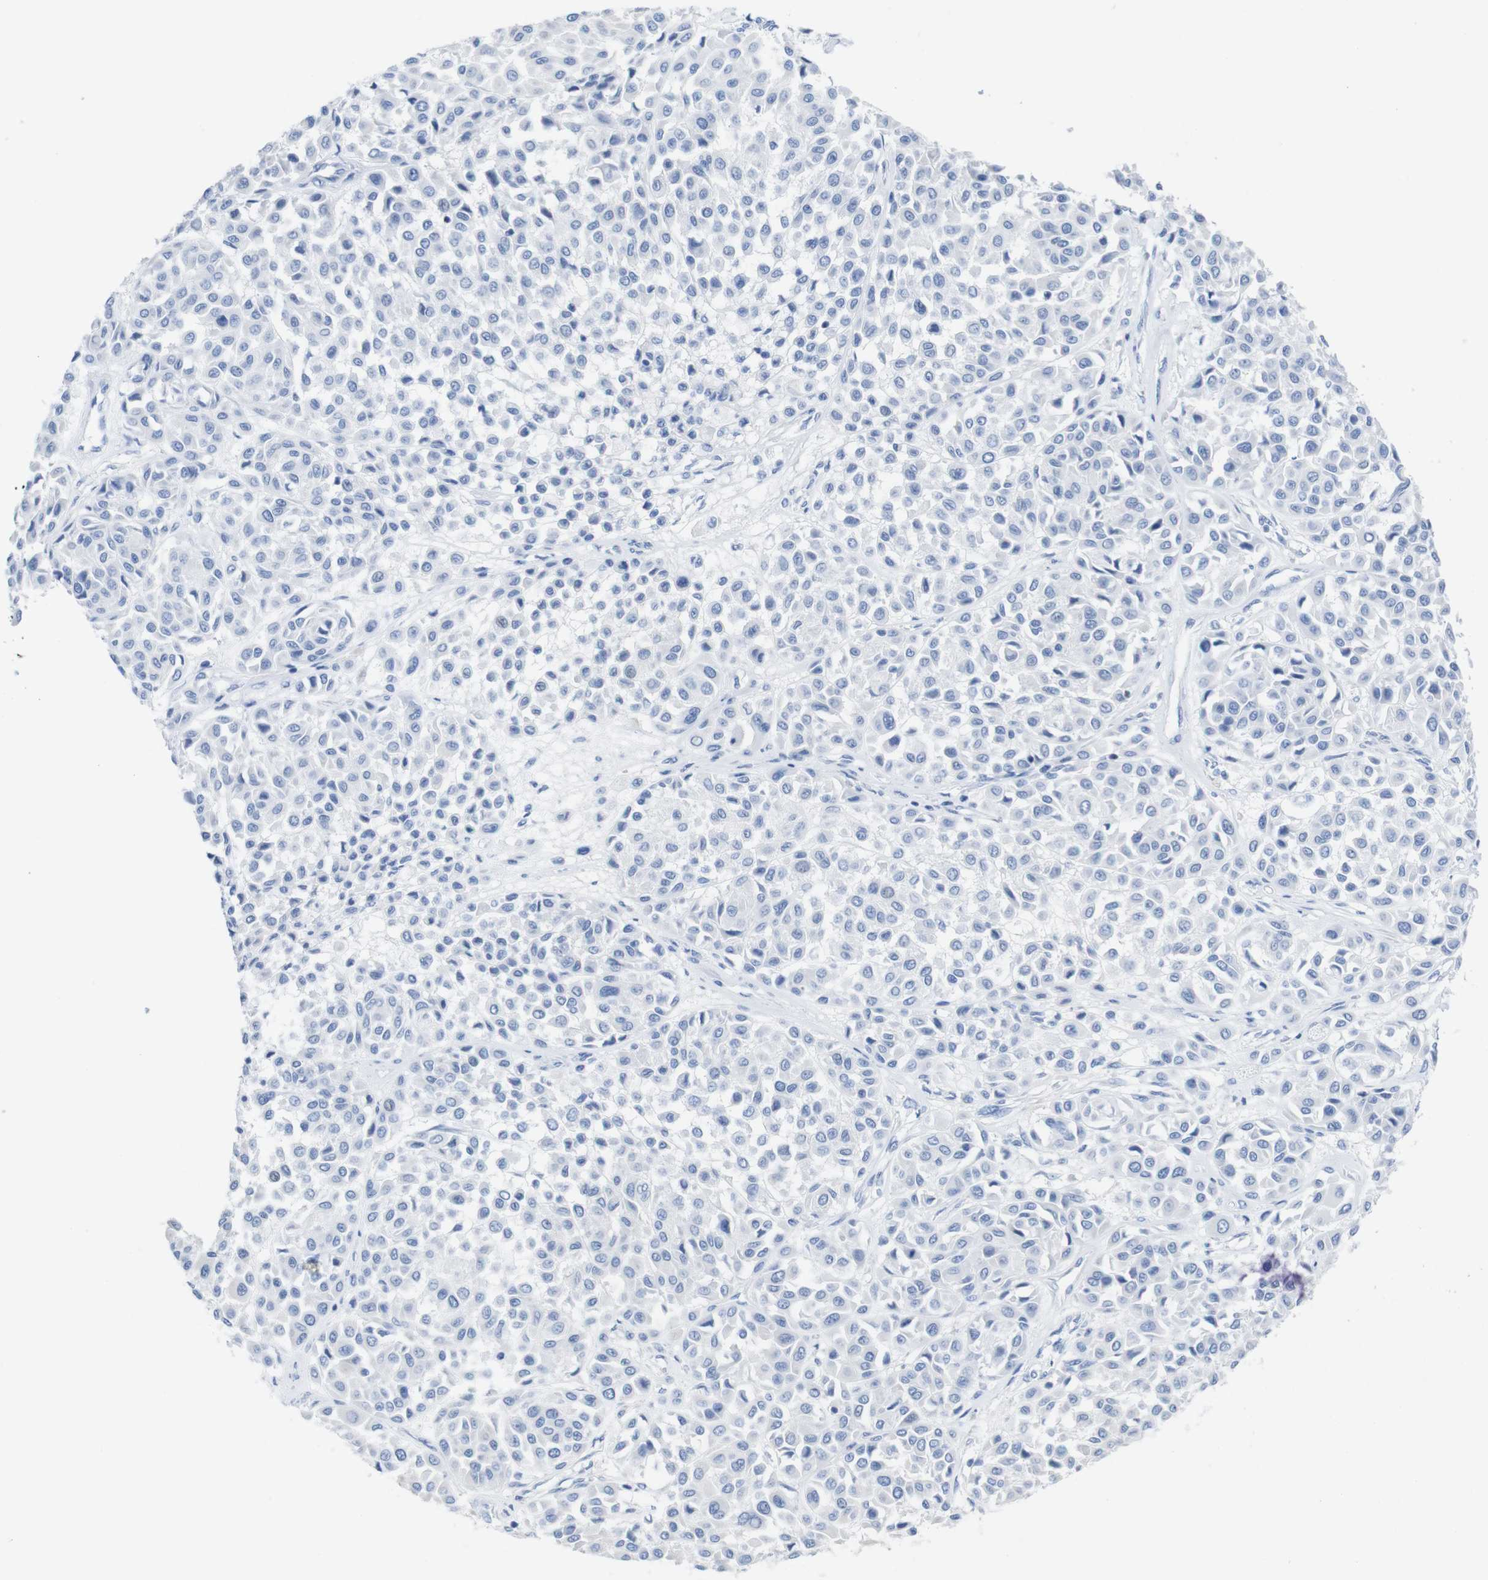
{"staining": {"intensity": "negative", "quantity": "none", "location": "none"}, "tissue": "melanoma", "cell_type": "Tumor cells", "image_type": "cancer", "snomed": [{"axis": "morphology", "description": "Malignant melanoma, Metastatic site"}, {"axis": "topography", "description": "Soft tissue"}], "caption": "Human malignant melanoma (metastatic site) stained for a protein using immunohistochemistry reveals no staining in tumor cells.", "gene": "LAG3", "patient": {"sex": "male", "age": 41}}